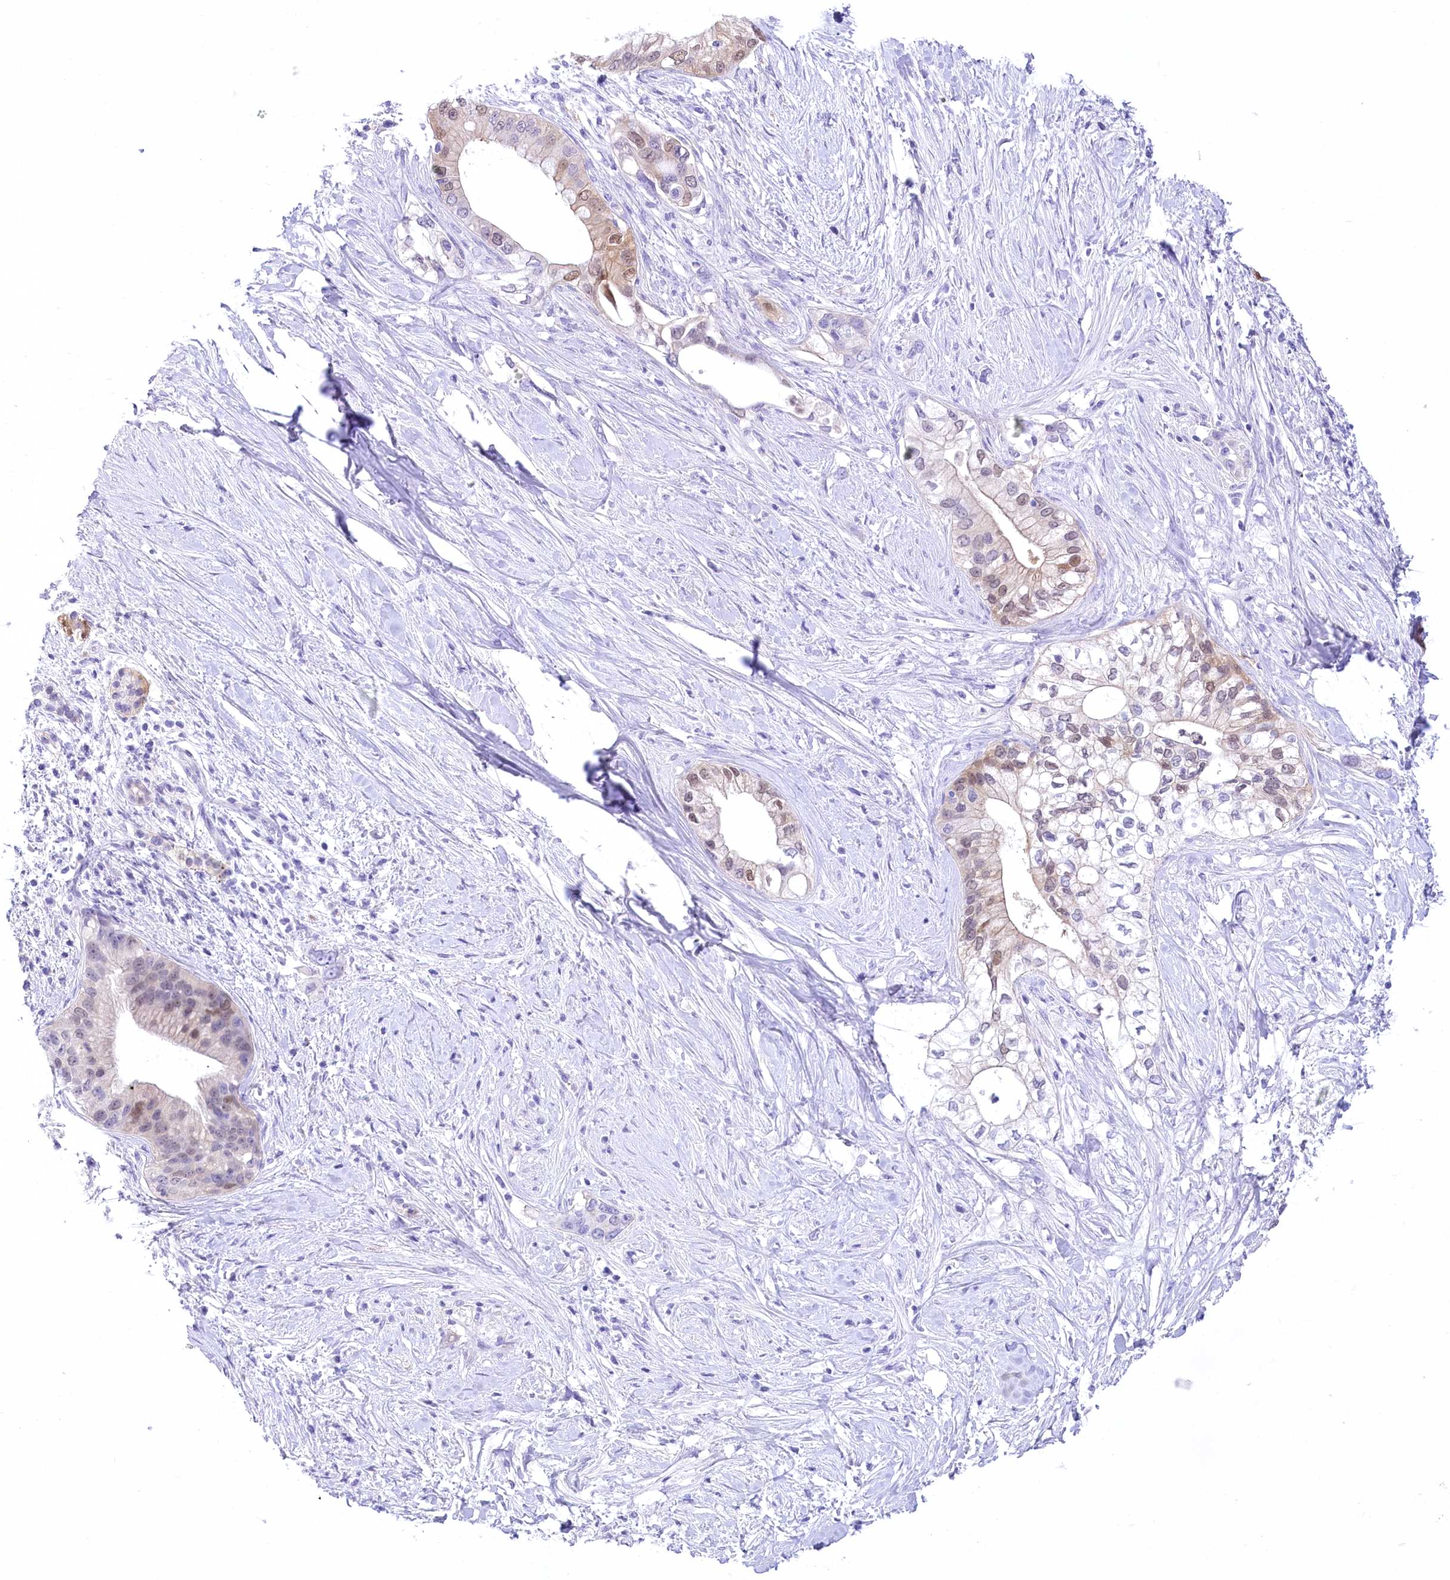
{"staining": {"intensity": "moderate", "quantity": "25%-75%", "location": "nuclear"}, "tissue": "pancreatic cancer", "cell_type": "Tumor cells", "image_type": "cancer", "snomed": [{"axis": "morphology", "description": "Normal tissue, NOS"}, {"axis": "morphology", "description": "Adenocarcinoma, NOS"}, {"axis": "topography", "description": "Pancreas"}, {"axis": "topography", "description": "Peripheral nerve tissue"}], "caption": "This is a photomicrograph of IHC staining of pancreatic adenocarcinoma, which shows moderate staining in the nuclear of tumor cells.", "gene": "PBLD", "patient": {"sex": "male", "age": 59}}